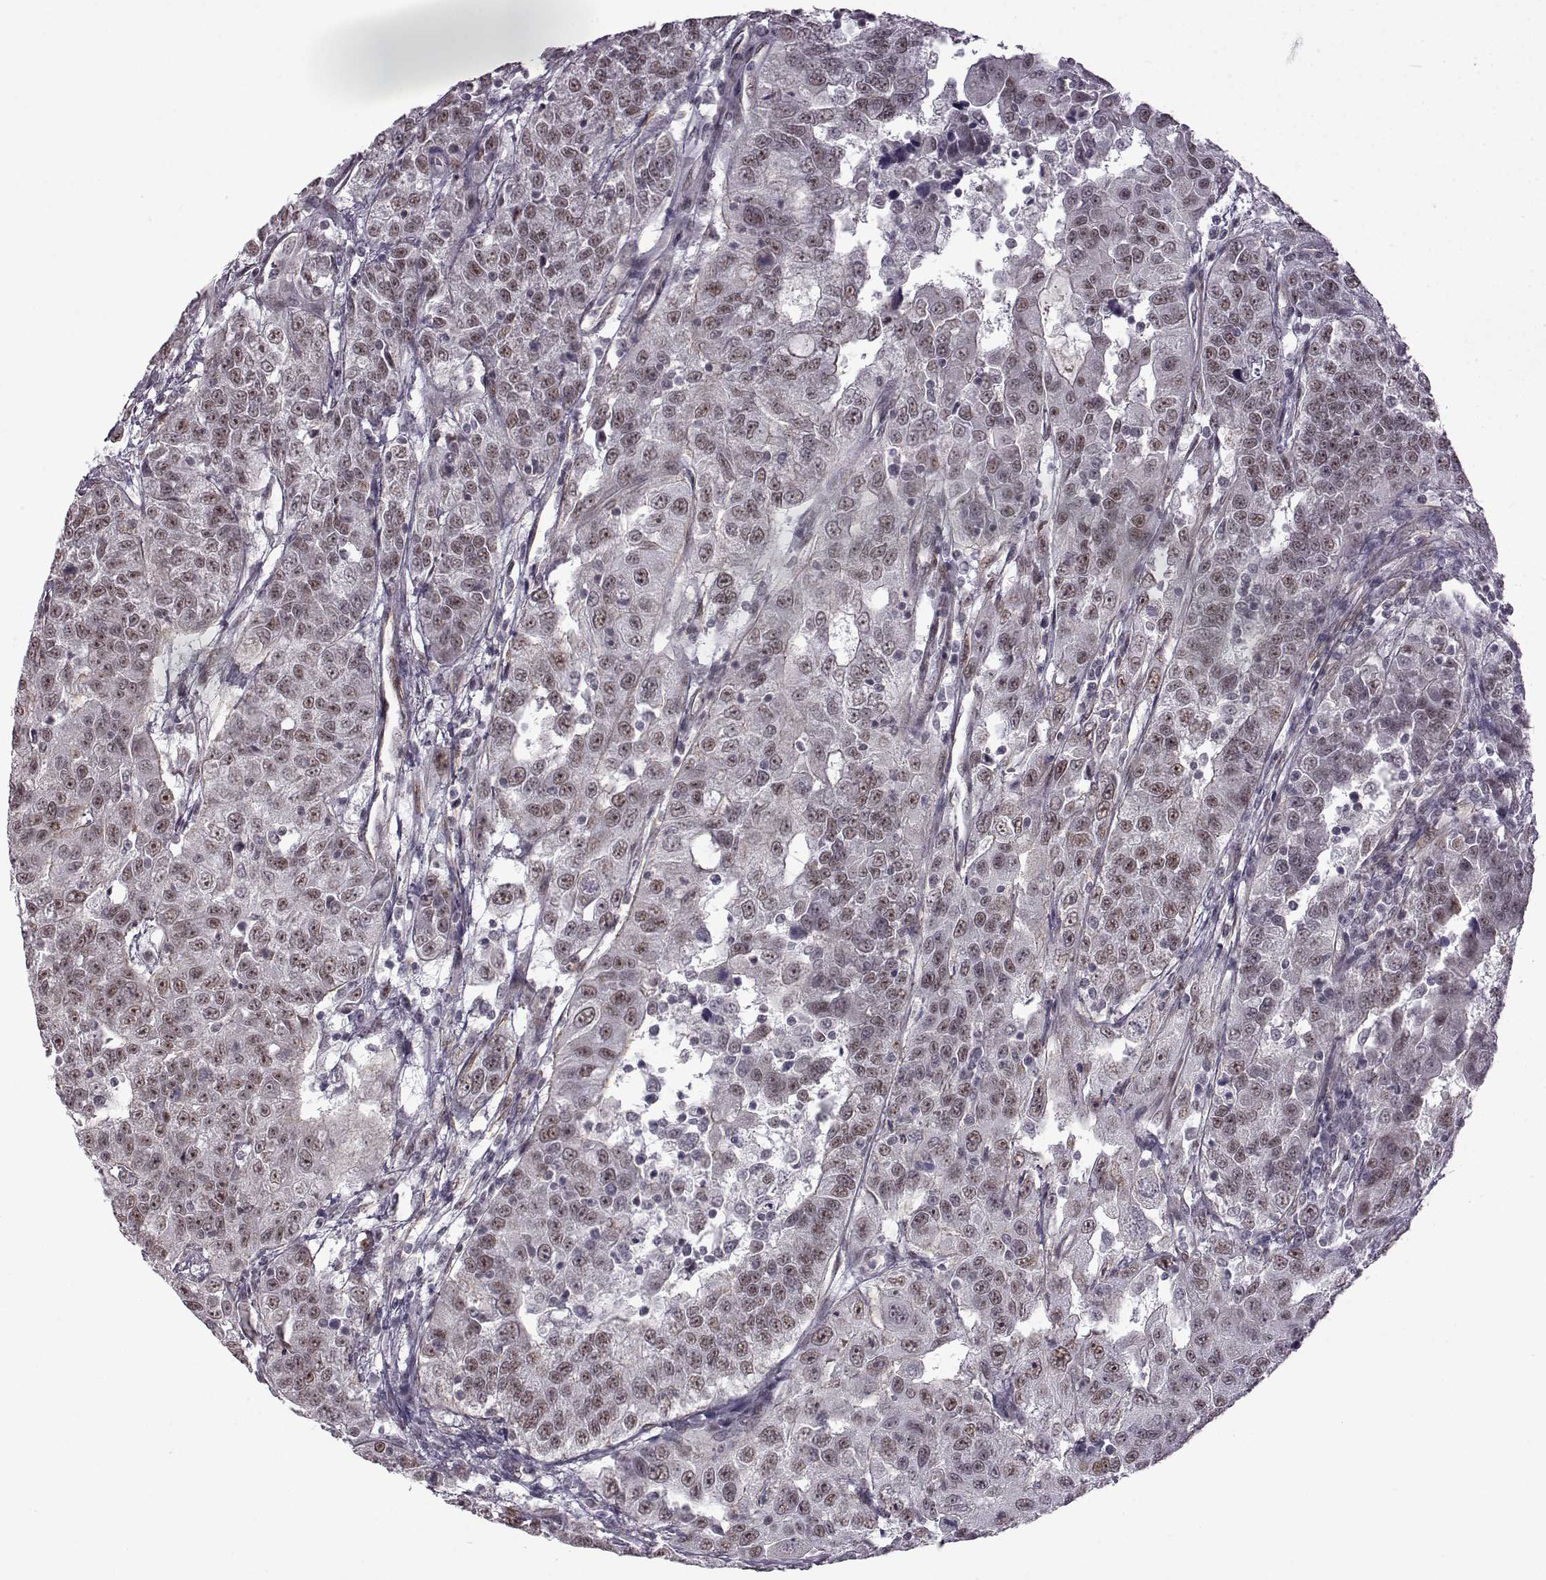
{"staining": {"intensity": "weak", "quantity": "<25%", "location": "nuclear"}, "tissue": "urothelial cancer", "cell_type": "Tumor cells", "image_type": "cancer", "snomed": [{"axis": "morphology", "description": "Urothelial carcinoma, NOS"}, {"axis": "morphology", "description": "Urothelial carcinoma, High grade"}, {"axis": "topography", "description": "Urinary bladder"}], "caption": "Immunohistochemistry of human urothelial cancer reveals no staining in tumor cells.", "gene": "SYNPO2", "patient": {"sex": "female", "age": 73}}